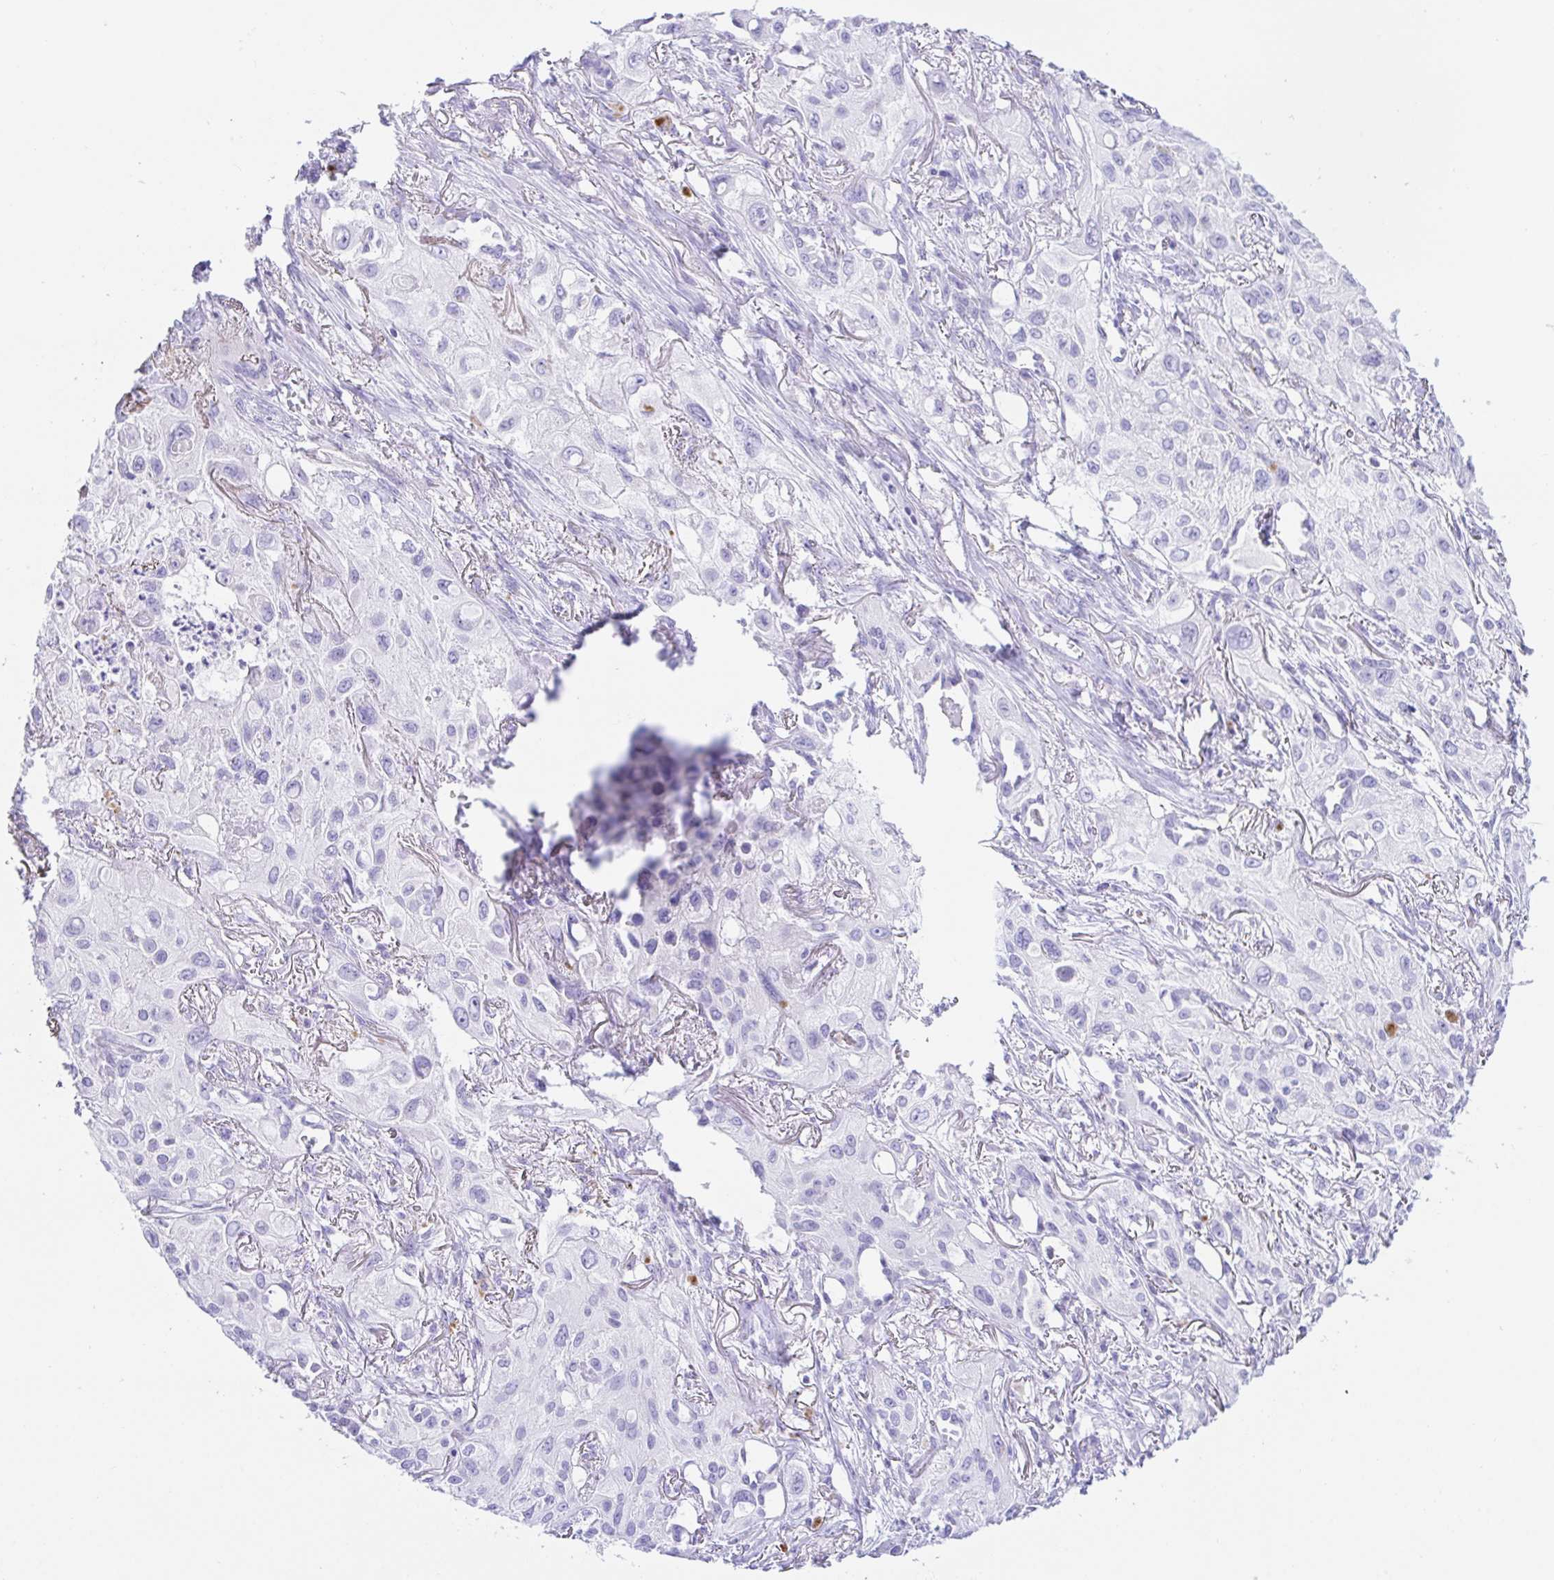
{"staining": {"intensity": "negative", "quantity": "none", "location": "none"}, "tissue": "lung cancer", "cell_type": "Tumor cells", "image_type": "cancer", "snomed": [{"axis": "morphology", "description": "Squamous cell carcinoma, NOS"}, {"axis": "topography", "description": "Lung"}], "caption": "Micrograph shows no significant protein expression in tumor cells of squamous cell carcinoma (lung). (DAB immunohistochemistry visualized using brightfield microscopy, high magnification).", "gene": "PAX8", "patient": {"sex": "male", "age": 71}}